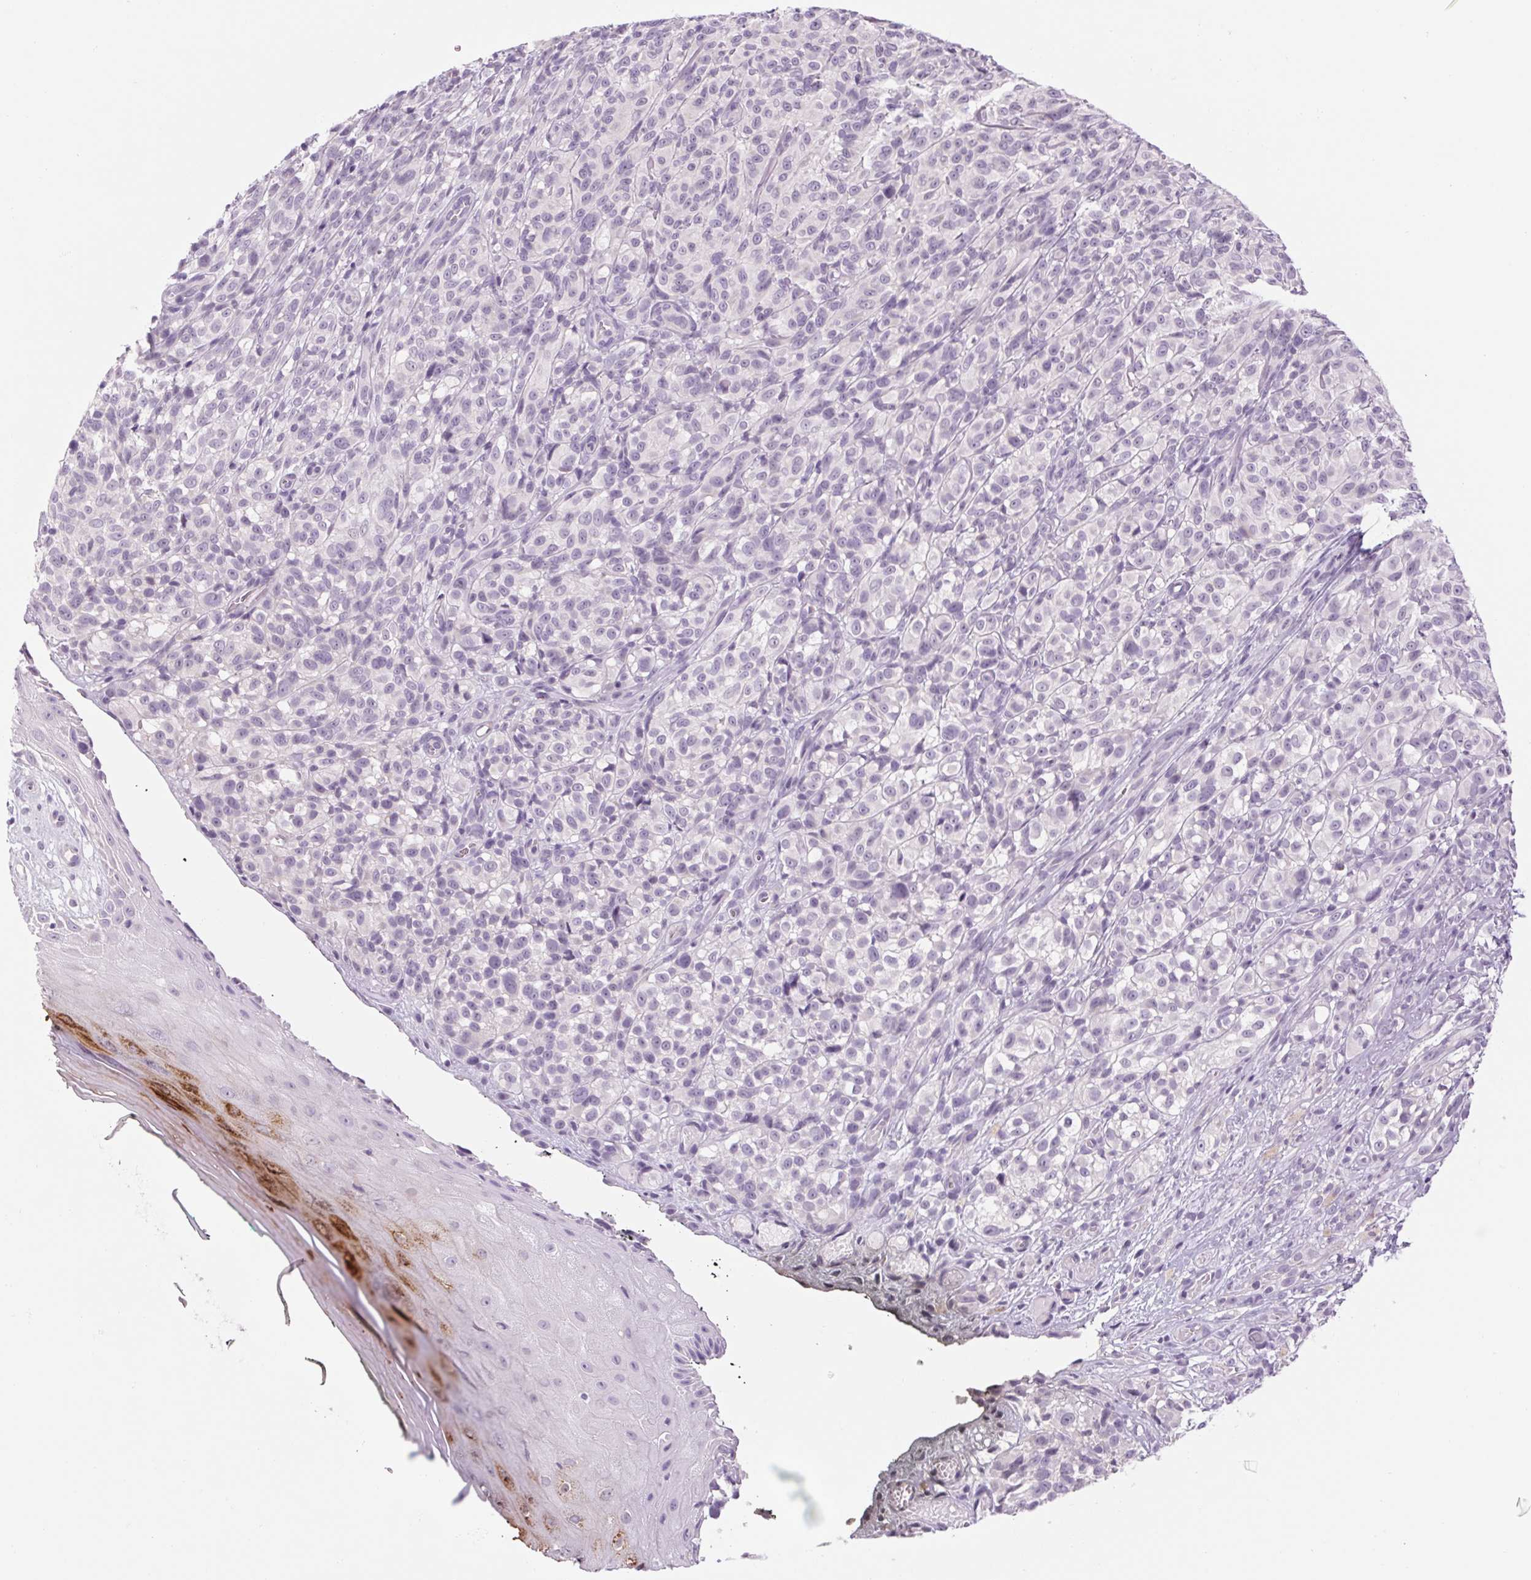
{"staining": {"intensity": "negative", "quantity": "none", "location": "none"}, "tissue": "melanoma", "cell_type": "Tumor cells", "image_type": "cancer", "snomed": [{"axis": "morphology", "description": "Malignant melanoma, NOS"}, {"axis": "topography", "description": "Skin"}], "caption": "This is a image of immunohistochemistry (IHC) staining of malignant melanoma, which shows no positivity in tumor cells.", "gene": "RPTN", "patient": {"sex": "female", "age": 85}}